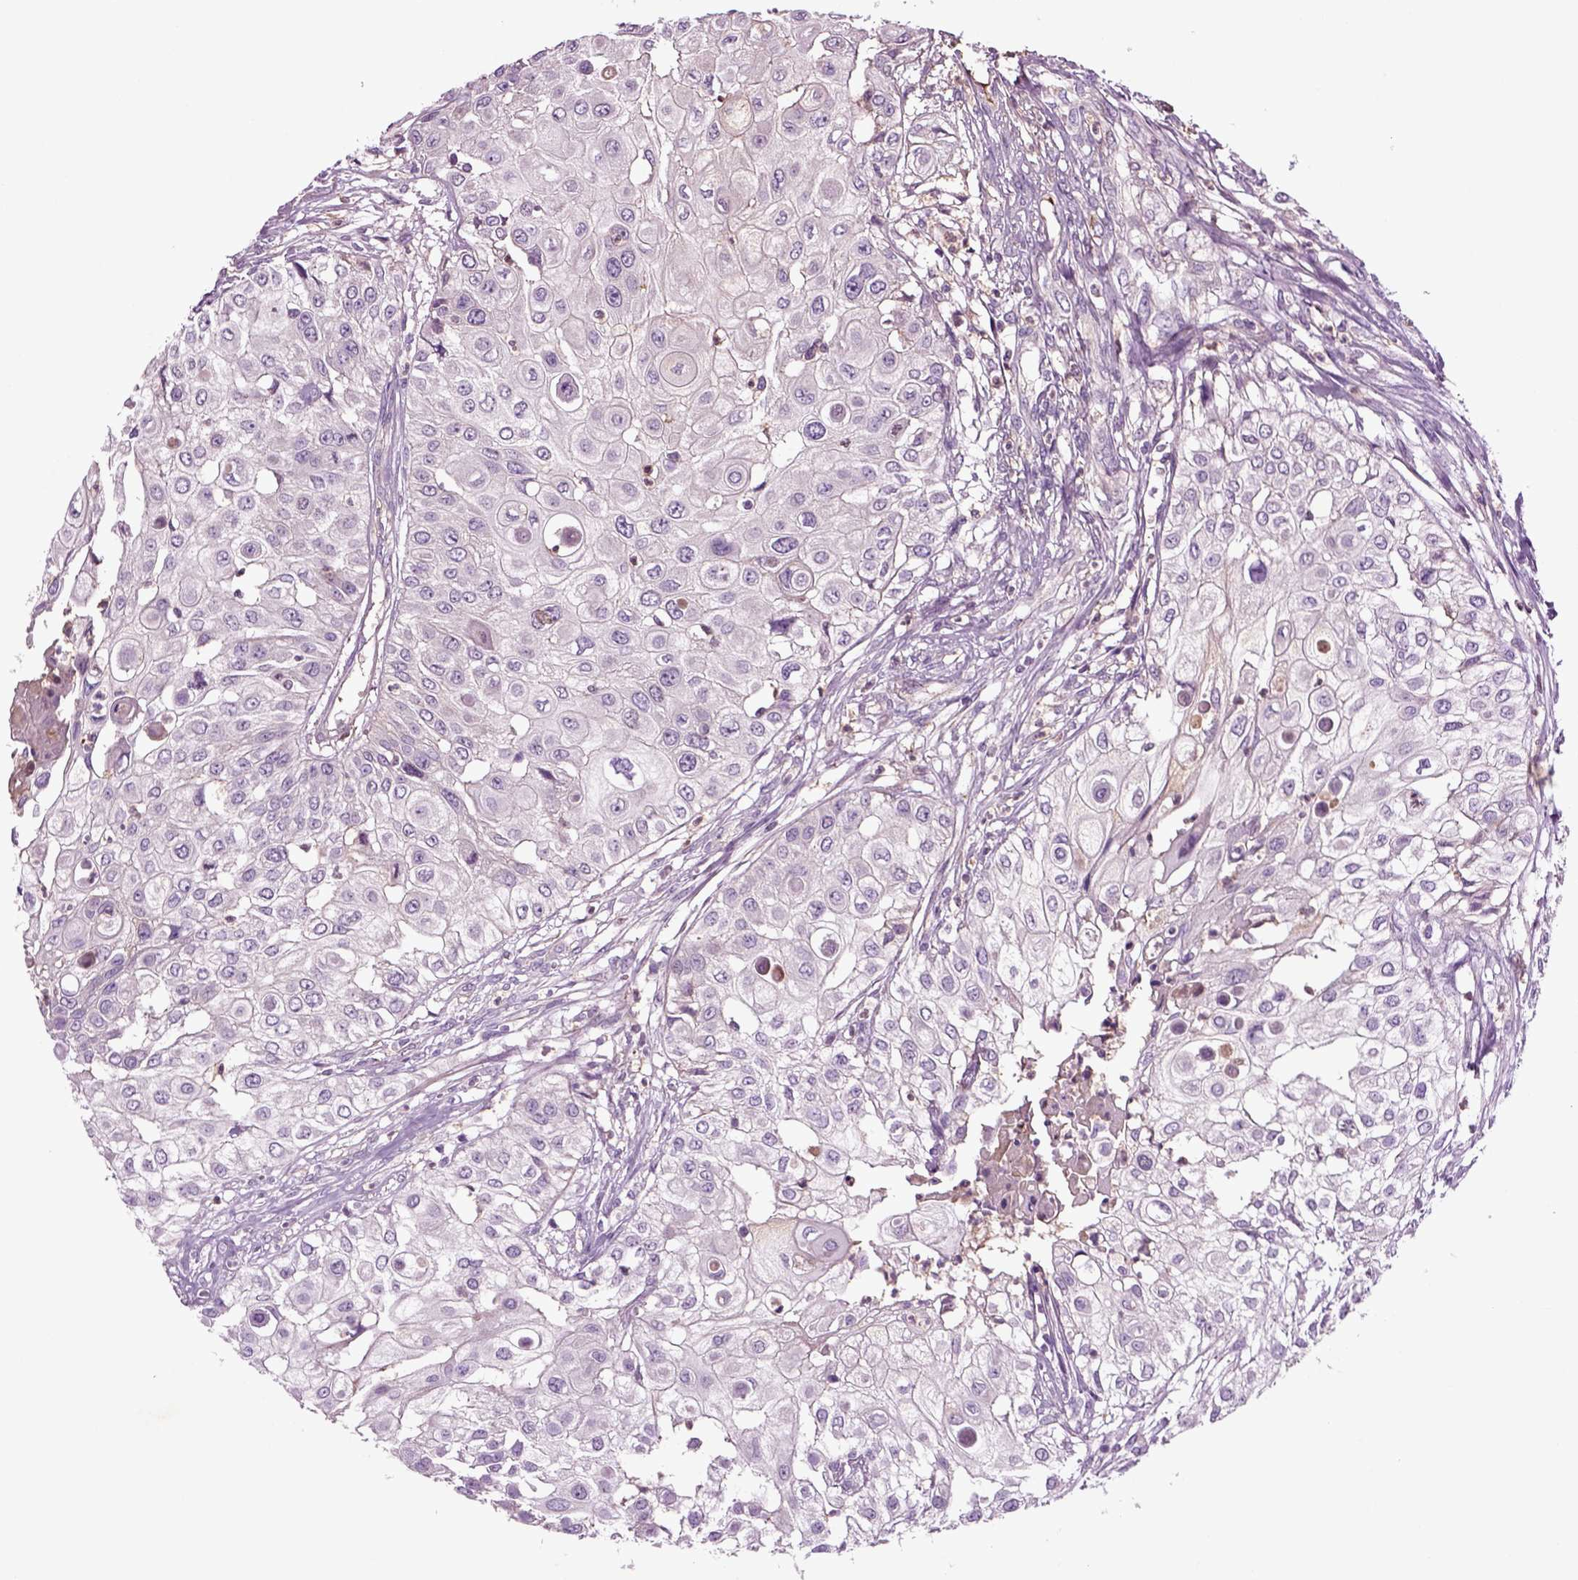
{"staining": {"intensity": "negative", "quantity": "none", "location": "none"}, "tissue": "urothelial cancer", "cell_type": "Tumor cells", "image_type": "cancer", "snomed": [{"axis": "morphology", "description": "Urothelial carcinoma, High grade"}, {"axis": "topography", "description": "Urinary bladder"}], "caption": "Human urothelial cancer stained for a protein using immunohistochemistry (IHC) shows no staining in tumor cells.", "gene": "SPON1", "patient": {"sex": "female", "age": 79}}